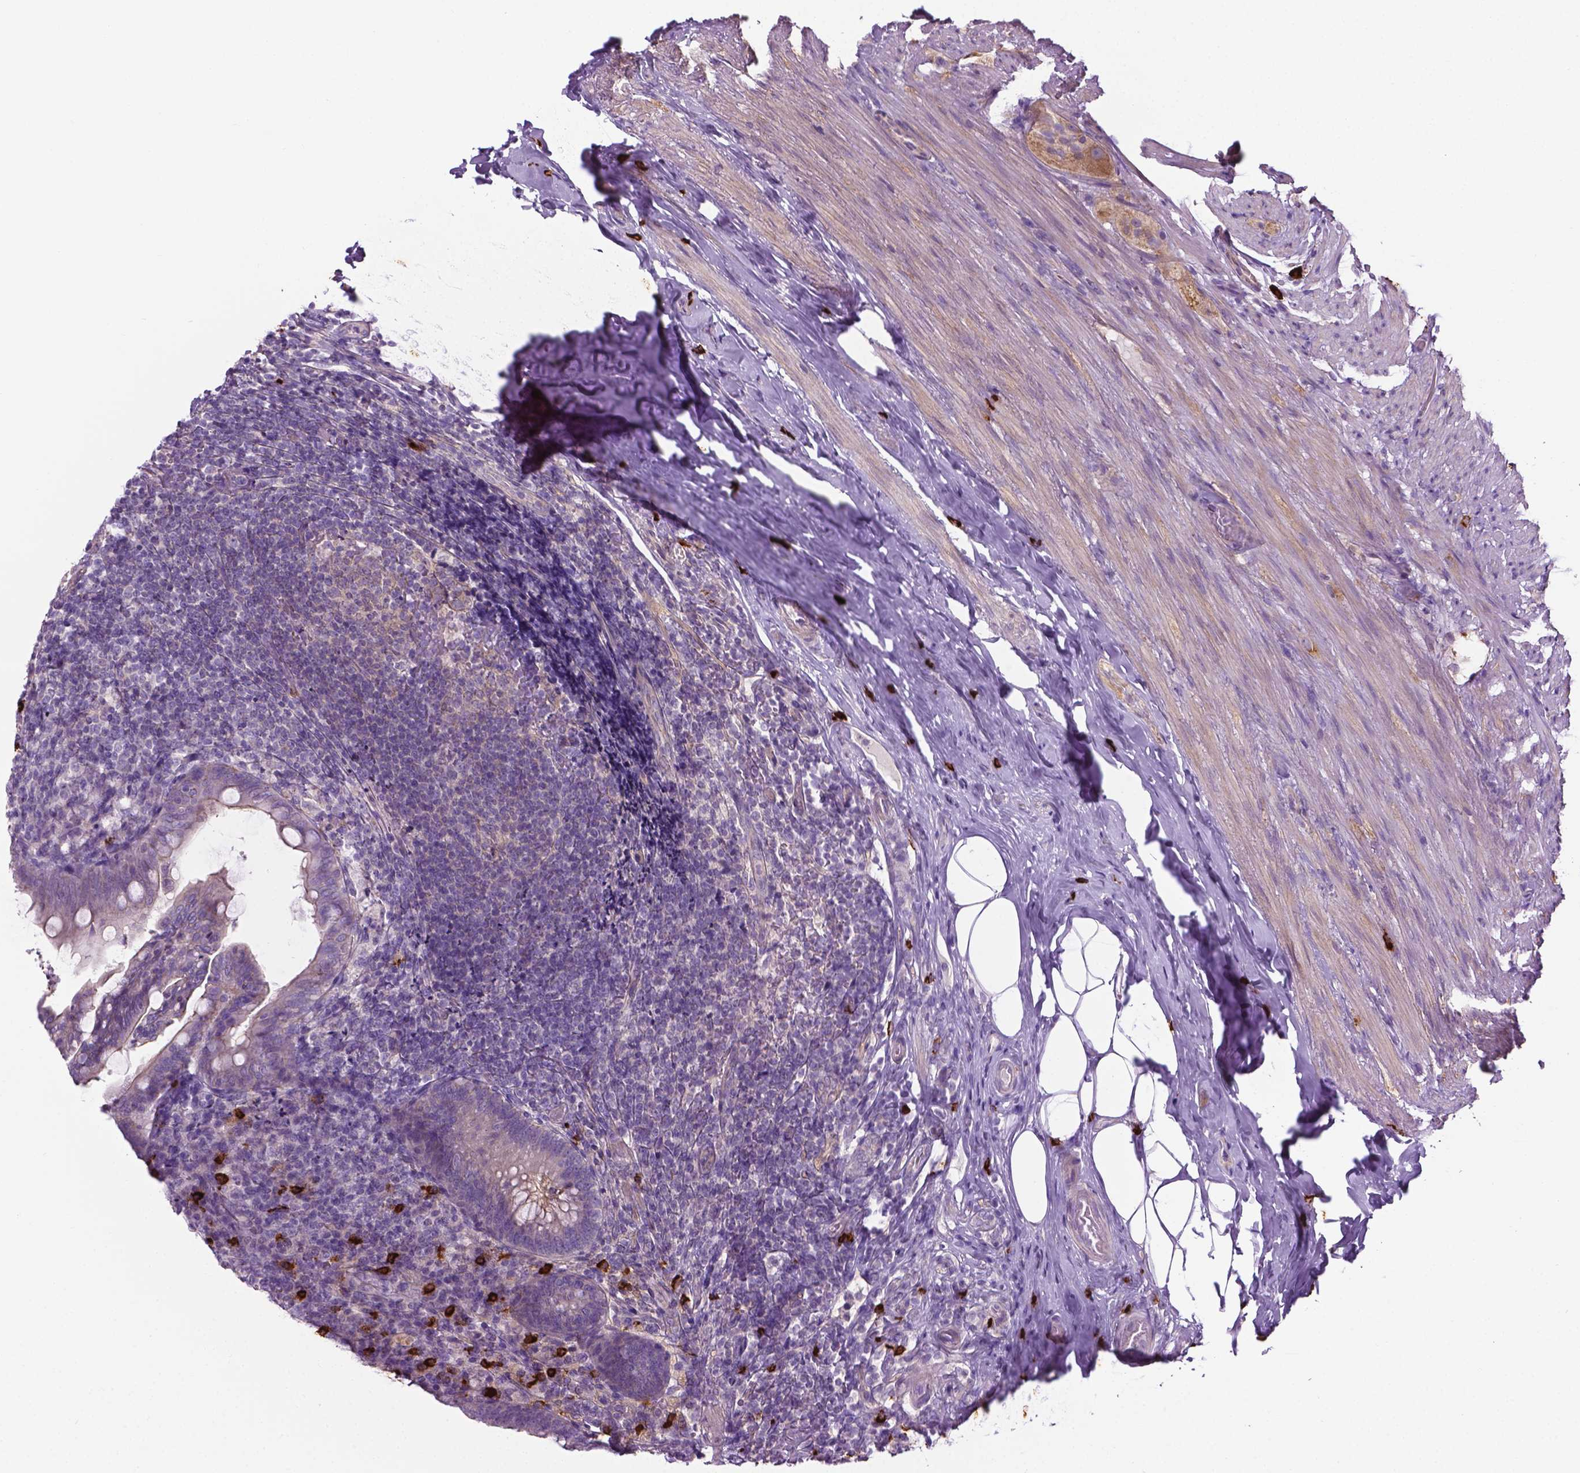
{"staining": {"intensity": "negative", "quantity": "none", "location": "none"}, "tissue": "appendix", "cell_type": "Glandular cells", "image_type": "normal", "snomed": [{"axis": "morphology", "description": "Normal tissue, NOS"}, {"axis": "topography", "description": "Appendix"}], "caption": "Immunohistochemistry image of benign appendix: human appendix stained with DAB (3,3'-diaminobenzidine) displays no significant protein positivity in glandular cells.", "gene": "SPECC1L", "patient": {"sex": "male", "age": 47}}